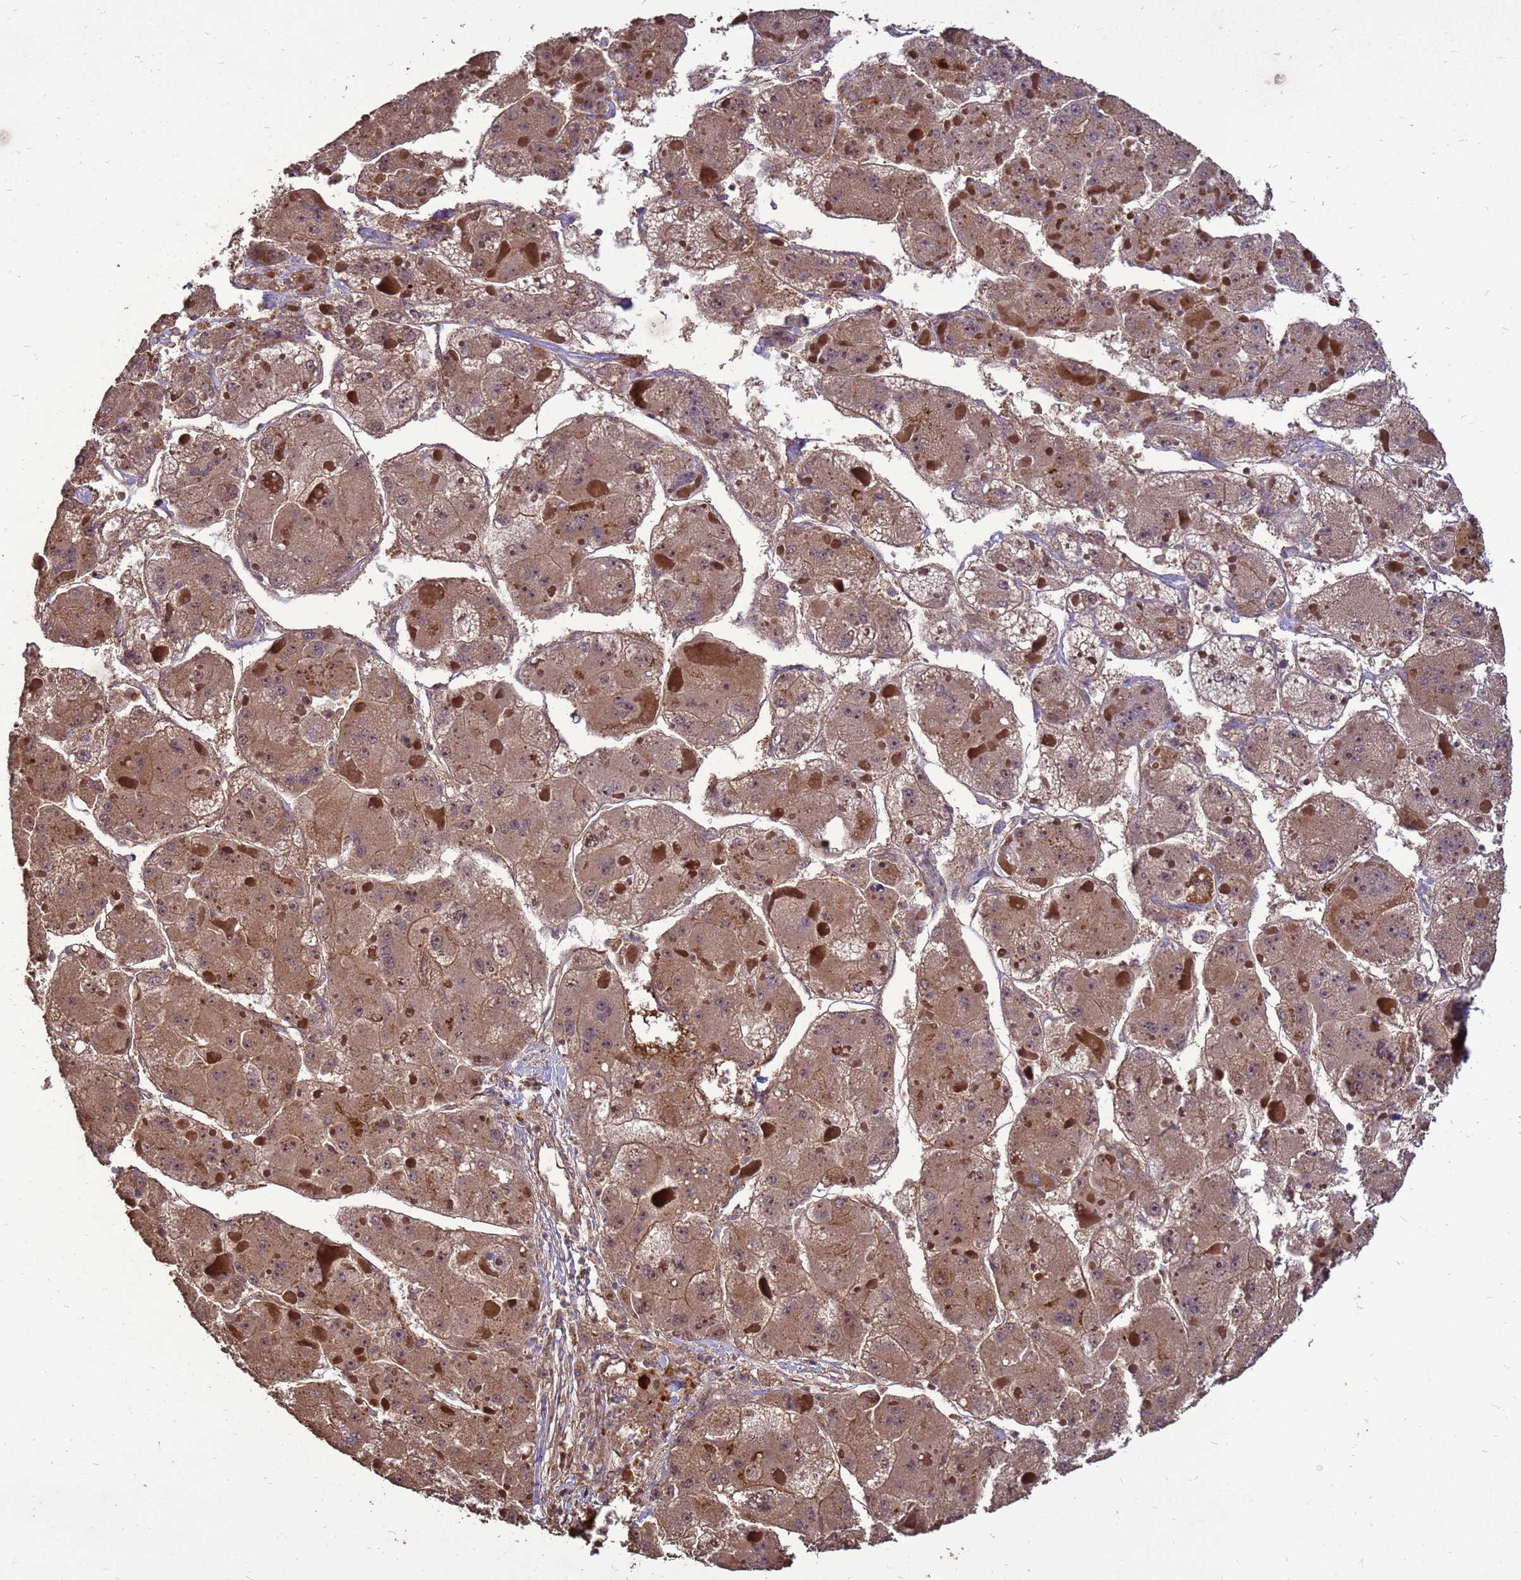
{"staining": {"intensity": "moderate", "quantity": ">75%", "location": "cytoplasmic/membranous"}, "tissue": "liver cancer", "cell_type": "Tumor cells", "image_type": "cancer", "snomed": [{"axis": "morphology", "description": "Carcinoma, Hepatocellular, NOS"}, {"axis": "topography", "description": "Liver"}], "caption": "Liver cancer (hepatocellular carcinoma) stained with a protein marker demonstrates moderate staining in tumor cells.", "gene": "CRBN", "patient": {"sex": "female", "age": 73}}